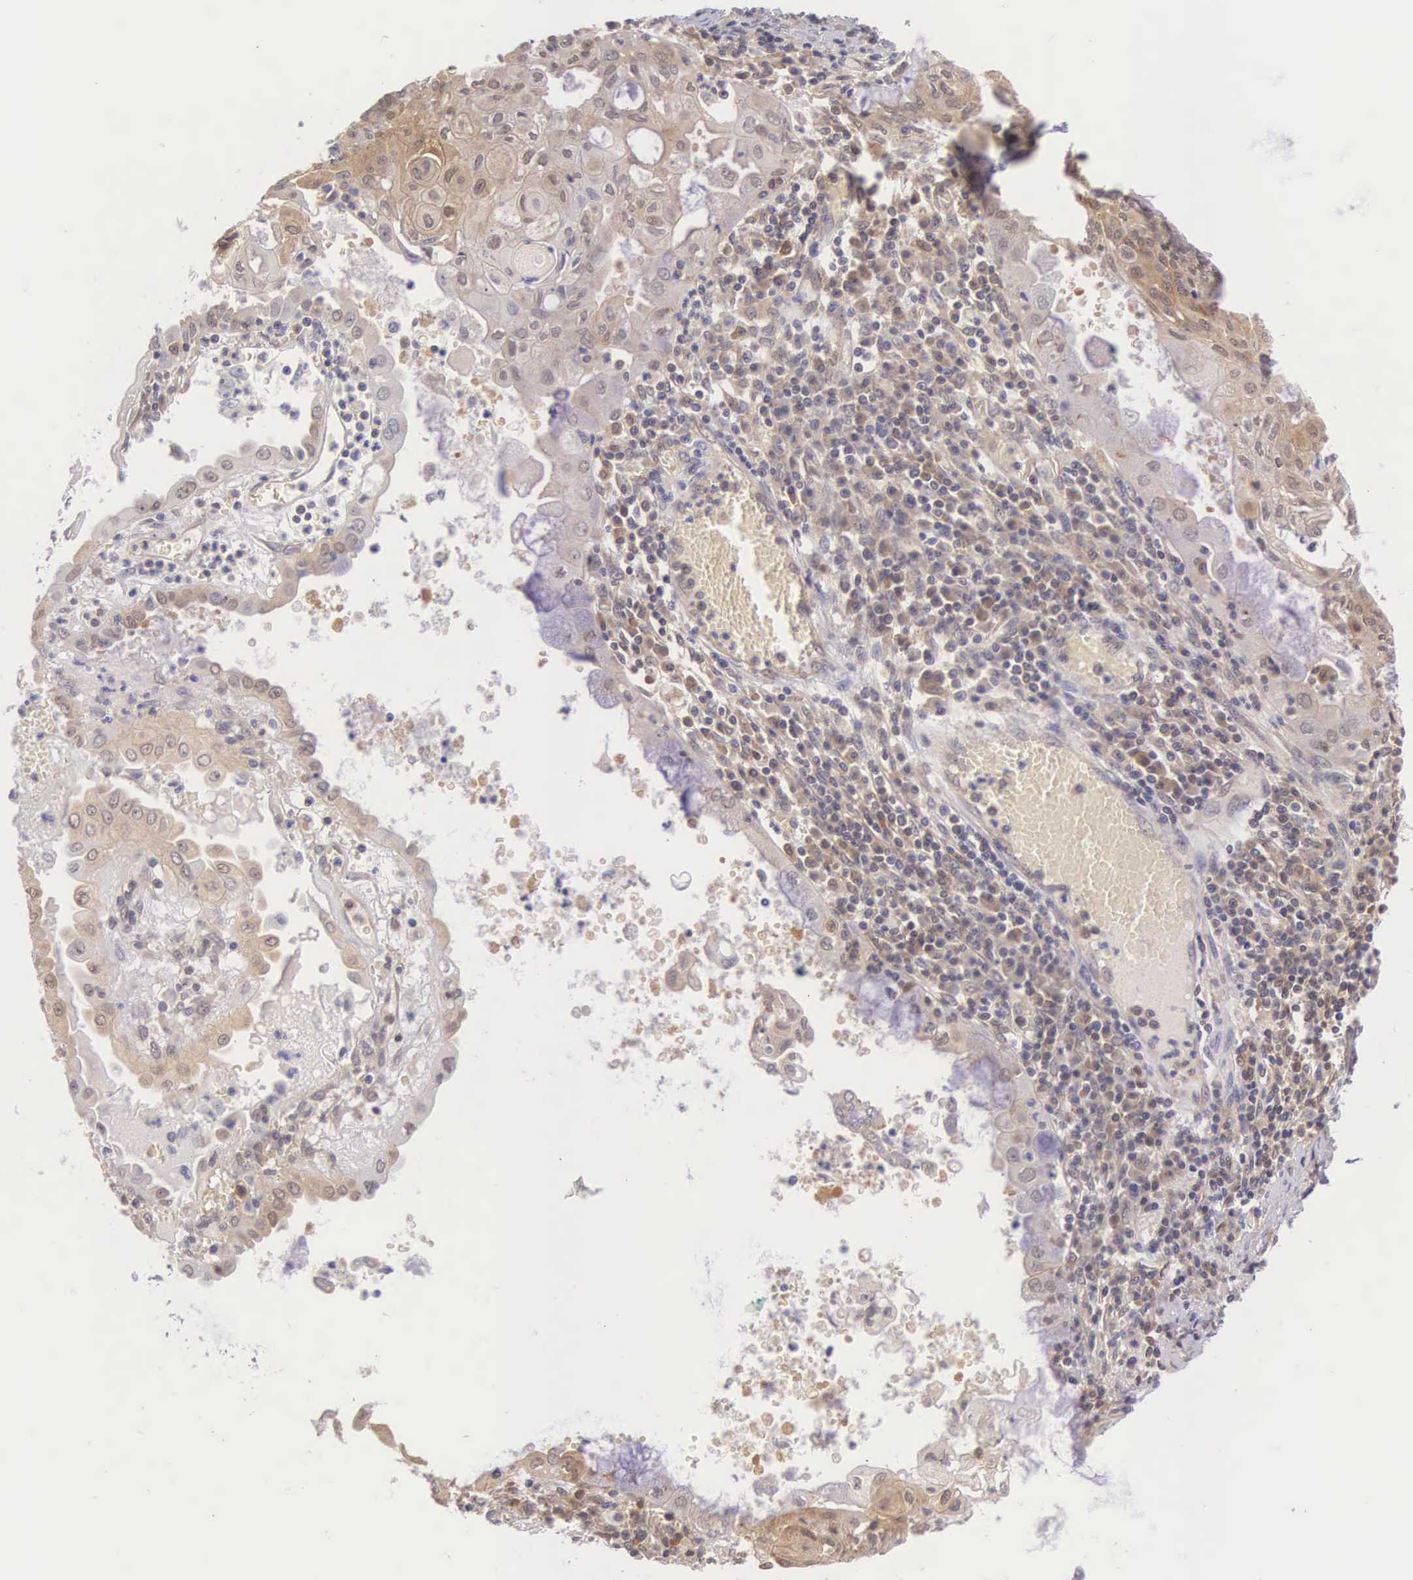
{"staining": {"intensity": "moderate", "quantity": "25%-75%", "location": "cytoplasmic/membranous"}, "tissue": "endometrial cancer", "cell_type": "Tumor cells", "image_type": "cancer", "snomed": [{"axis": "morphology", "description": "Adenocarcinoma, NOS"}, {"axis": "topography", "description": "Endometrium"}], "caption": "Endometrial cancer (adenocarcinoma) stained with a protein marker reveals moderate staining in tumor cells.", "gene": "IGBP1", "patient": {"sex": "female", "age": 79}}